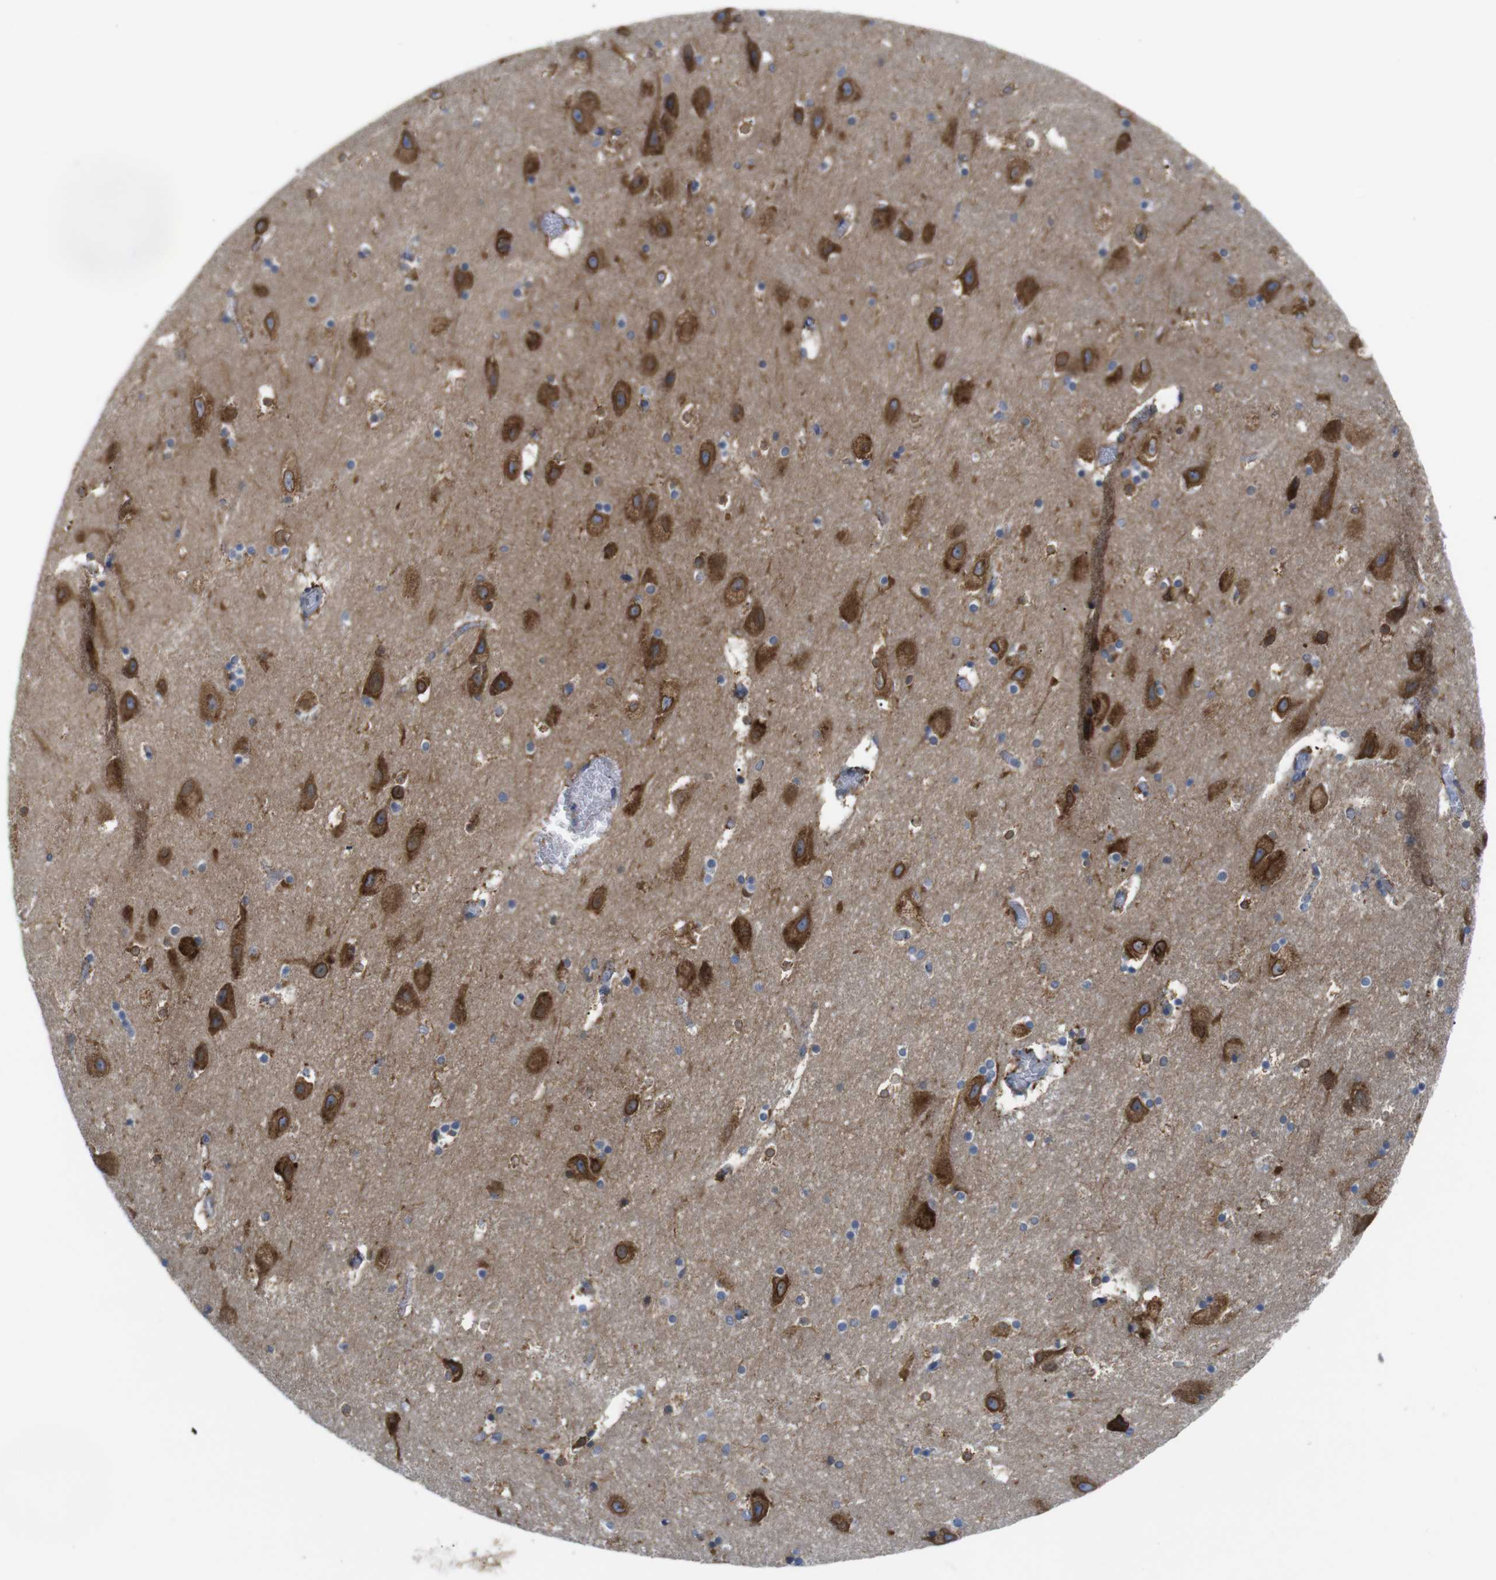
{"staining": {"intensity": "moderate", "quantity": "25%-75%", "location": "cytoplasmic/membranous"}, "tissue": "hippocampus", "cell_type": "Glial cells", "image_type": "normal", "snomed": [{"axis": "morphology", "description": "Normal tissue, NOS"}, {"axis": "topography", "description": "Hippocampus"}], "caption": "Moderate cytoplasmic/membranous expression is seen in approximately 25%-75% of glial cells in normal hippocampus.", "gene": "HACD3", "patient": {"sex": "male", "age": 45}}